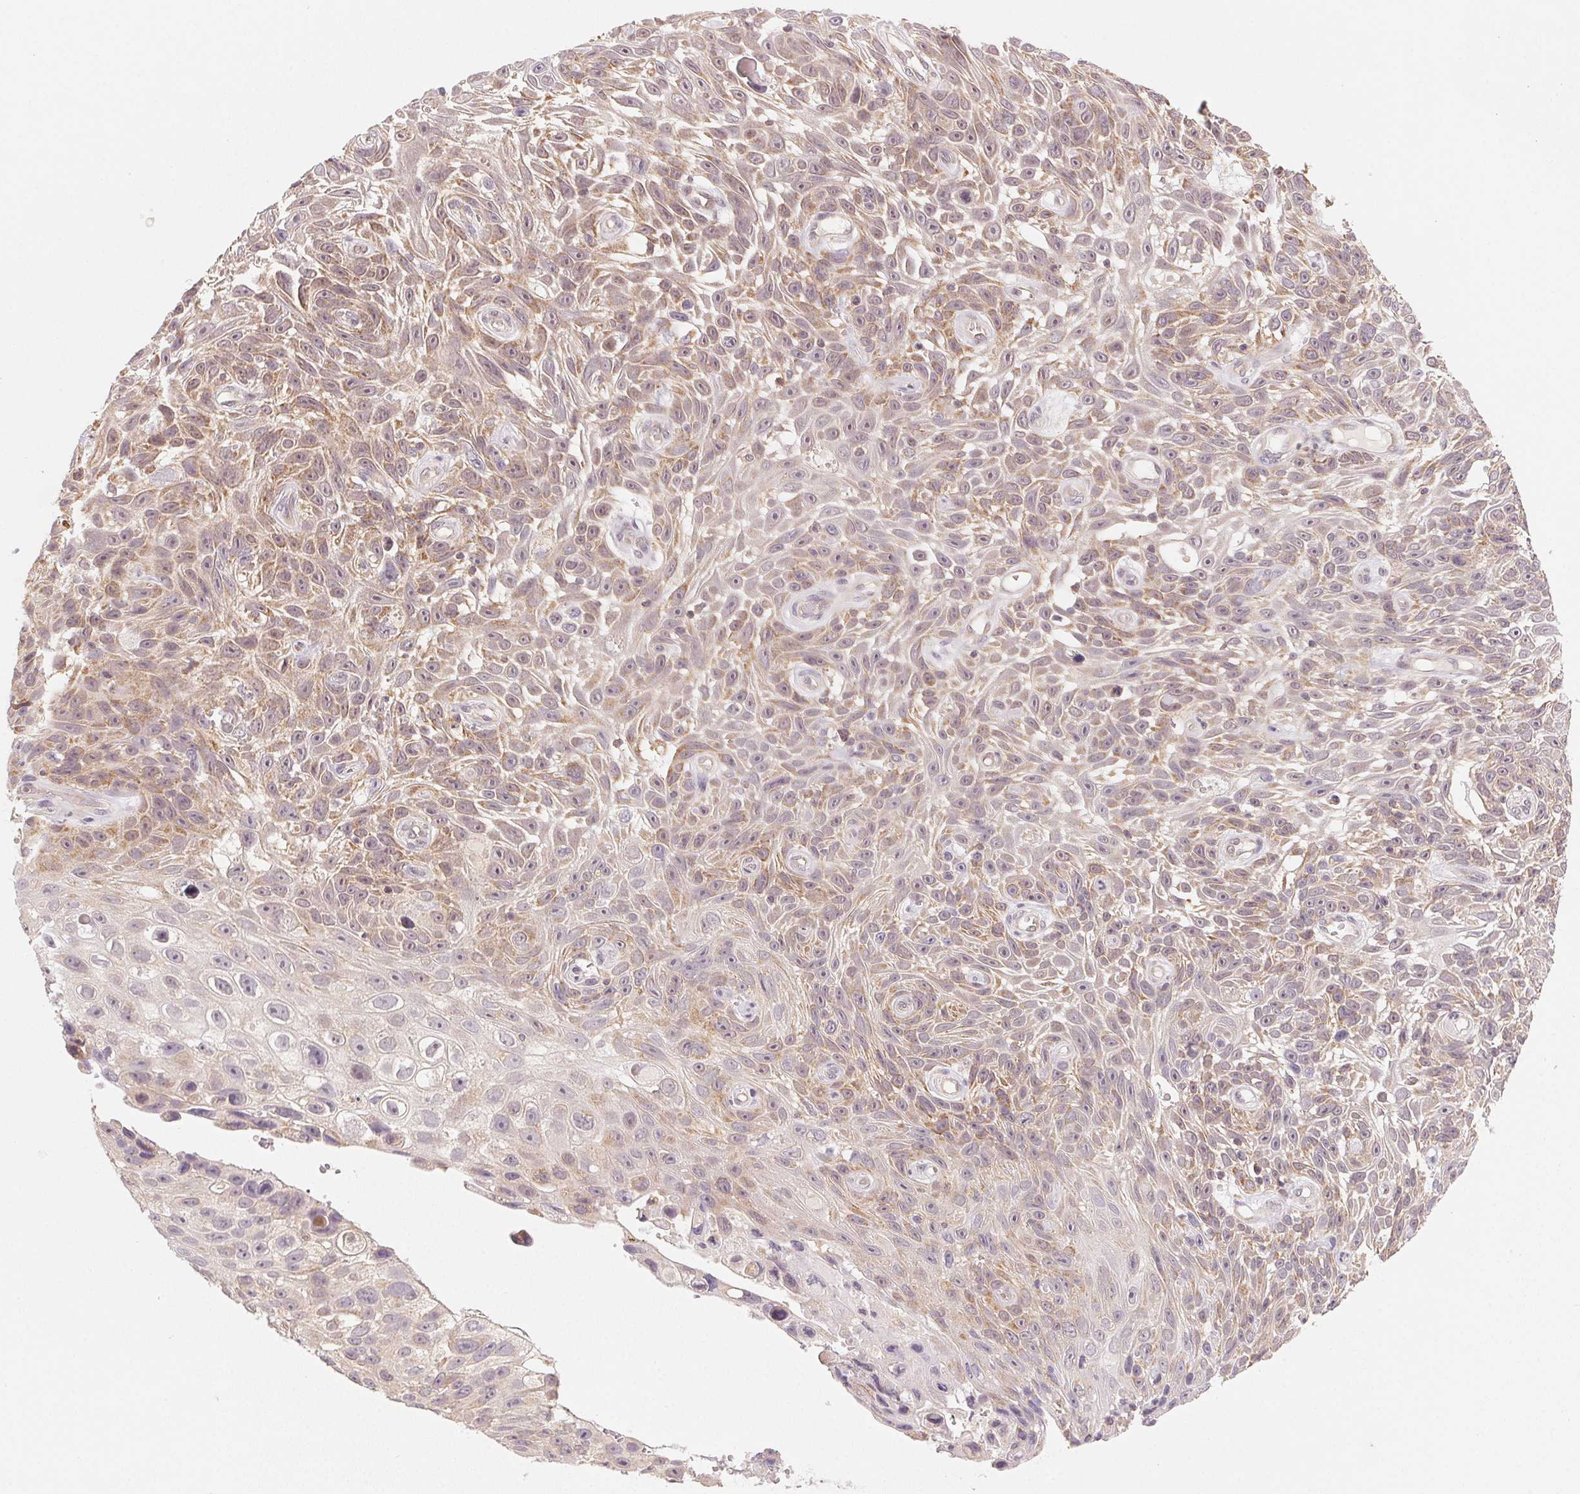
{"staining": {"intensity": "weak", "quantity": "25%-75%", "location": "cytoplasmic/membranous"}, "tissue": "skin cancer", "cell_type": "Tumor cells", "image_type": "cancer", "snomed": [{"axis": "morphology", "description": "Squamous cell carcinoma, NOS"}, {"axis": "topography", "description": "Skin"}], "caption": "Skin squamous cell carcinoma tissue demonstrates weak cytoplasmic/membranous staining in approximately 25%-75% of tumor cells, visualized by immunohistochemistry. The staining was performed using DAB to visualize the protein expression in brown, while the nuclei were stained in blue with hematoxylin (Magnification: 20x).", "gene": "NCOA4", "patient": {"sex": "male", "age": 82}}